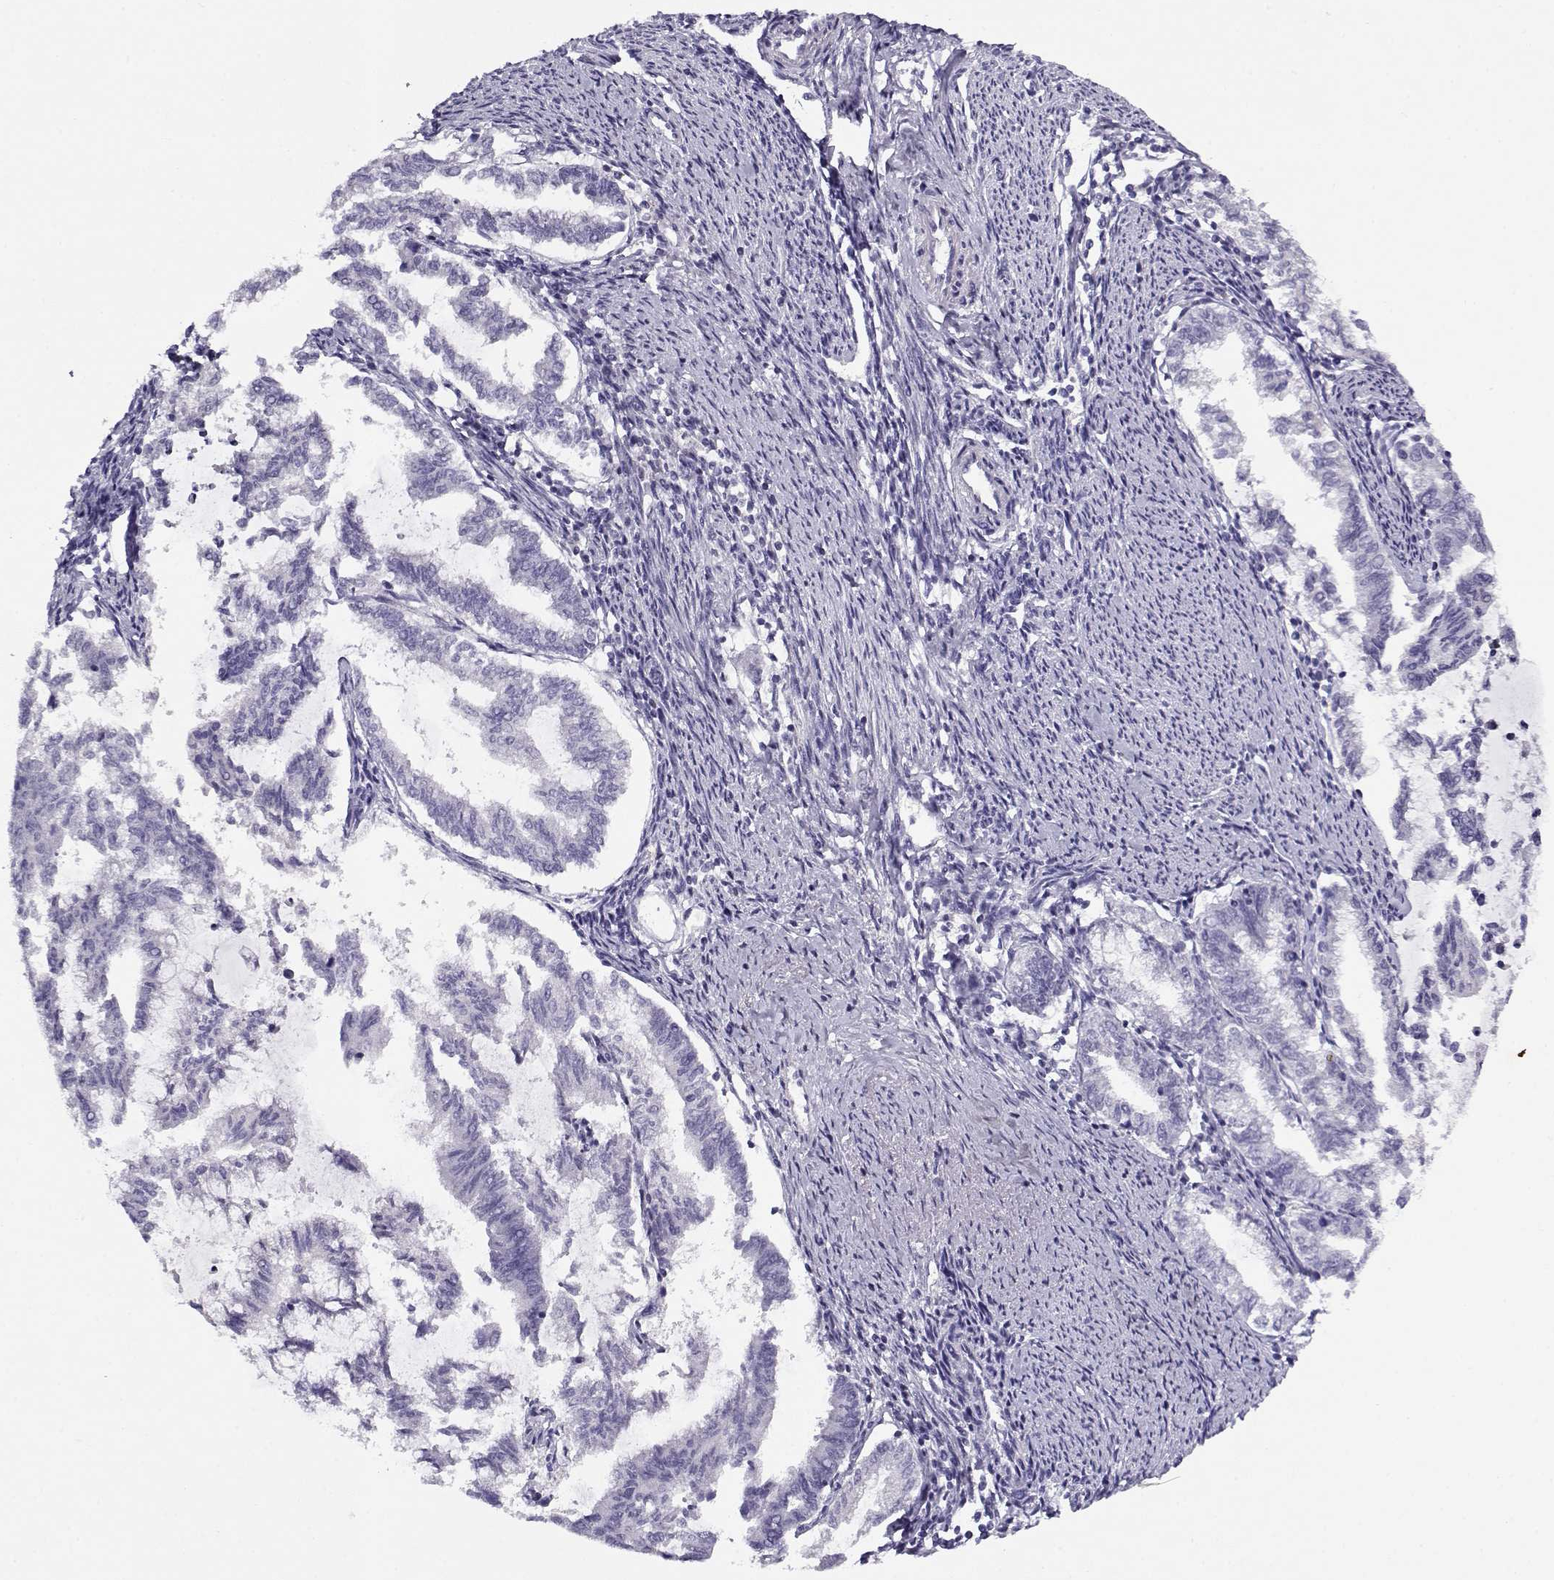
{"staining": {"intensity": "negative", "quantity": "none", "location": "none"}, "tissue": "endometrial cancer", "cell_type": "Tumor cells", "image_type": "cancer", "snomed": [{"axis": "morphology", "description": "Adenocarcinoma, NOS"}, {"axis": "topography", "description": "Endometrium"}], "caption": "Human endometrial cancer stained for a protein using immunohistochemistry demonstrates no expression in tumor cells.", "gene": "FEZF1", "patient": {"sex": "female", "age": 79}}